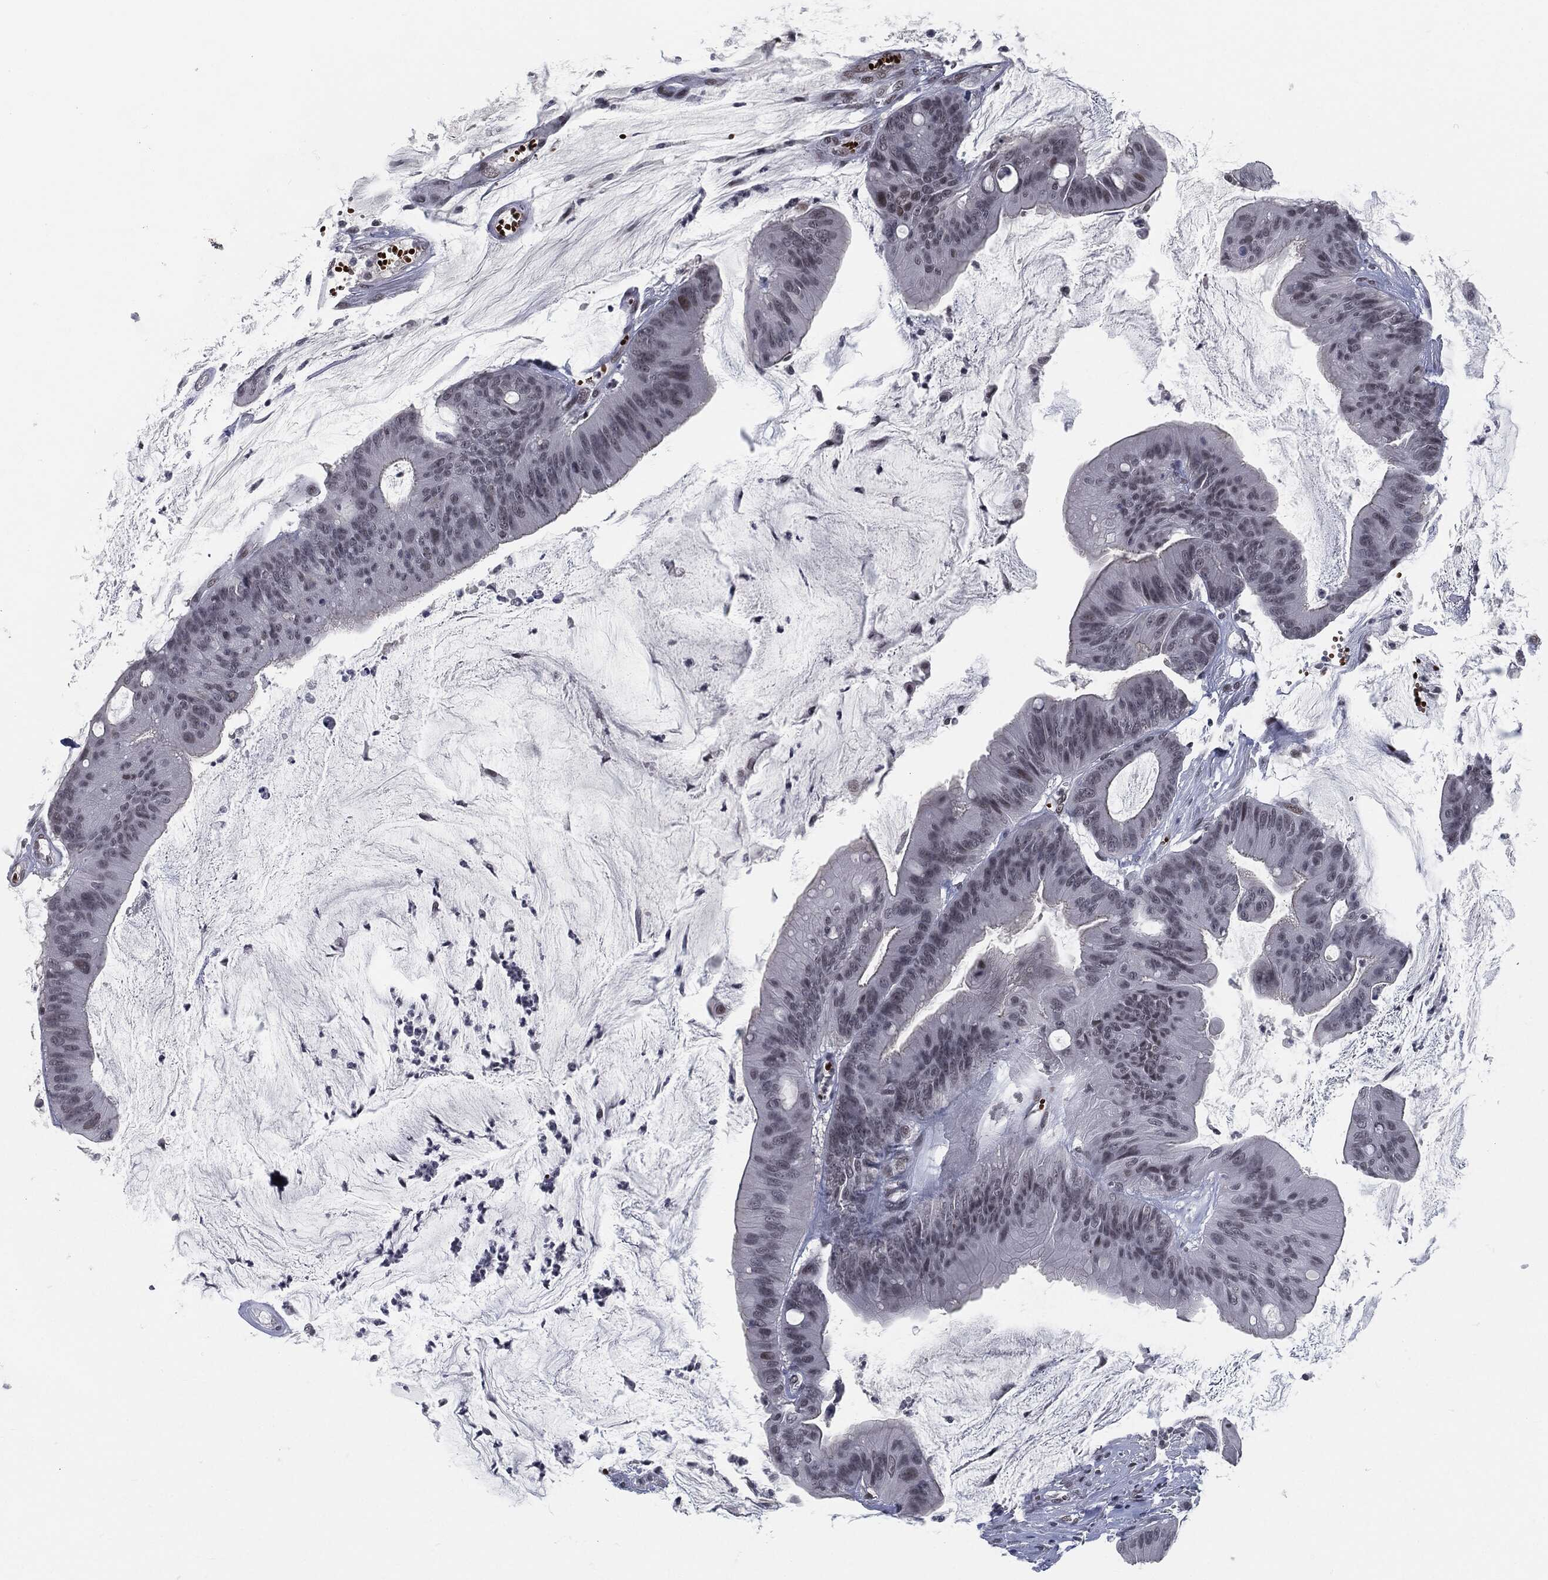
{"staining": {"intensity": "negative", "quantity": "none", "location": "none"}, "tissue": "colorectal cancer", "cell_type": "Tumor cells", "image_type": "cancer", "snomed": [{"axis": "morphology", "description": "Adenocarcinoma, NOS"}, {"axis": "topography", "description": "Colon"}], "caption": "Tumor cells are negative for brown protein staining in colorectal cancer (adenocarcinoma). The staining is performed using DAB brown chromogen with nuclei counter-stained in using hematoxylin.", "gene": "ANXA1", "patient": {"sex": "female", "age": 69}}